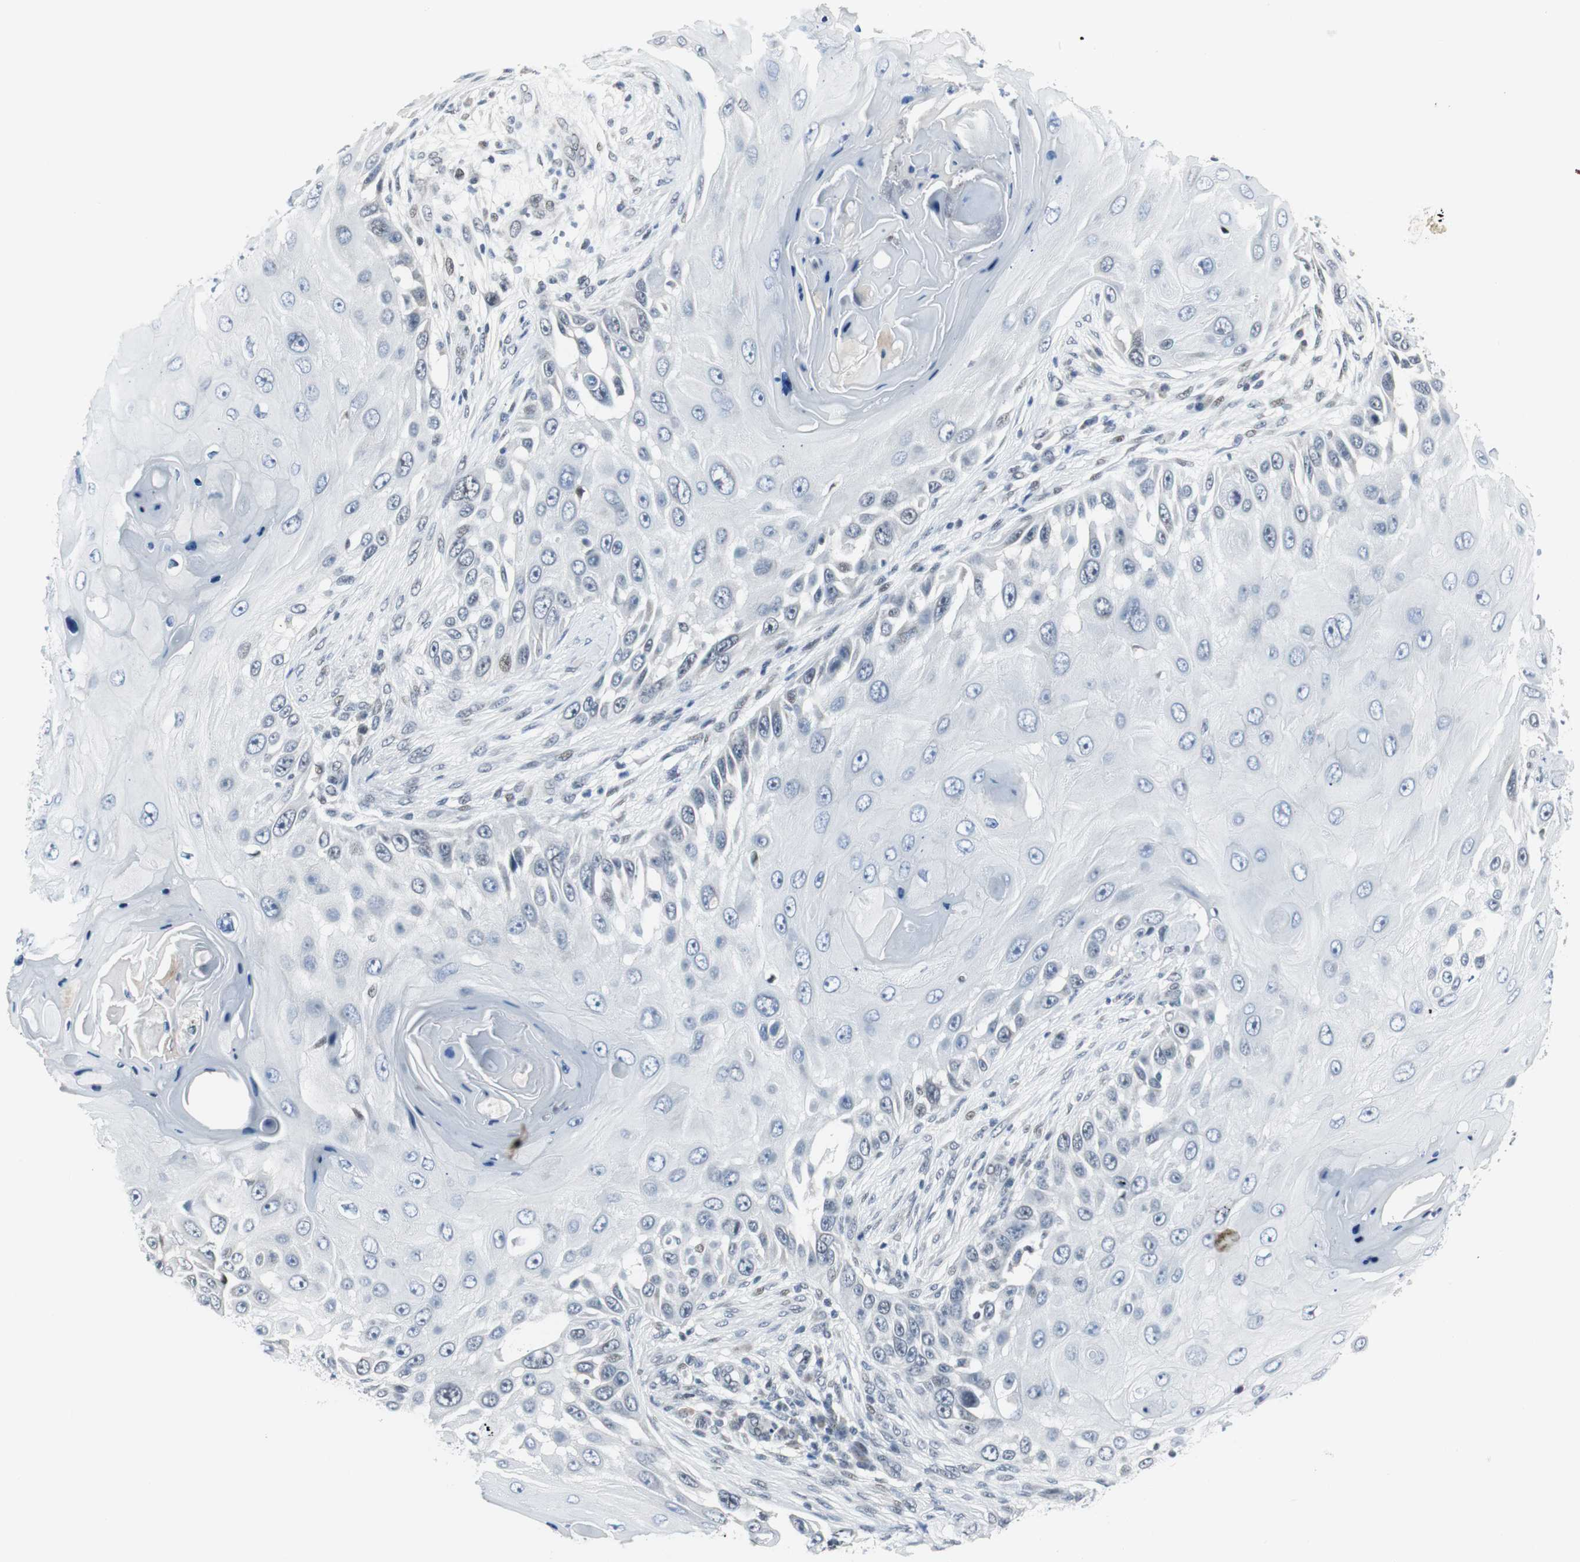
{"staining": {"intensity": "negative", "quantity": "none", "location": "none"}, "tissue": "skin cancer", "cell_type": "Tumor cells", "image_type": "cancer", "snomed": [{"axis": "morphology", "description": "Squamous cell carcinoma, NOS"}, {"axis": "topography", "description": "Skin"}], "caption": "This micrograph is of skin cancer stained with immunohistochemistry (IHC) to label a protein in brown with the nuclei are counter-stained blue. There is no positivity in tumor cells.", "gene": "MTA1", "patient": {"sex": "female", "age": 44}}